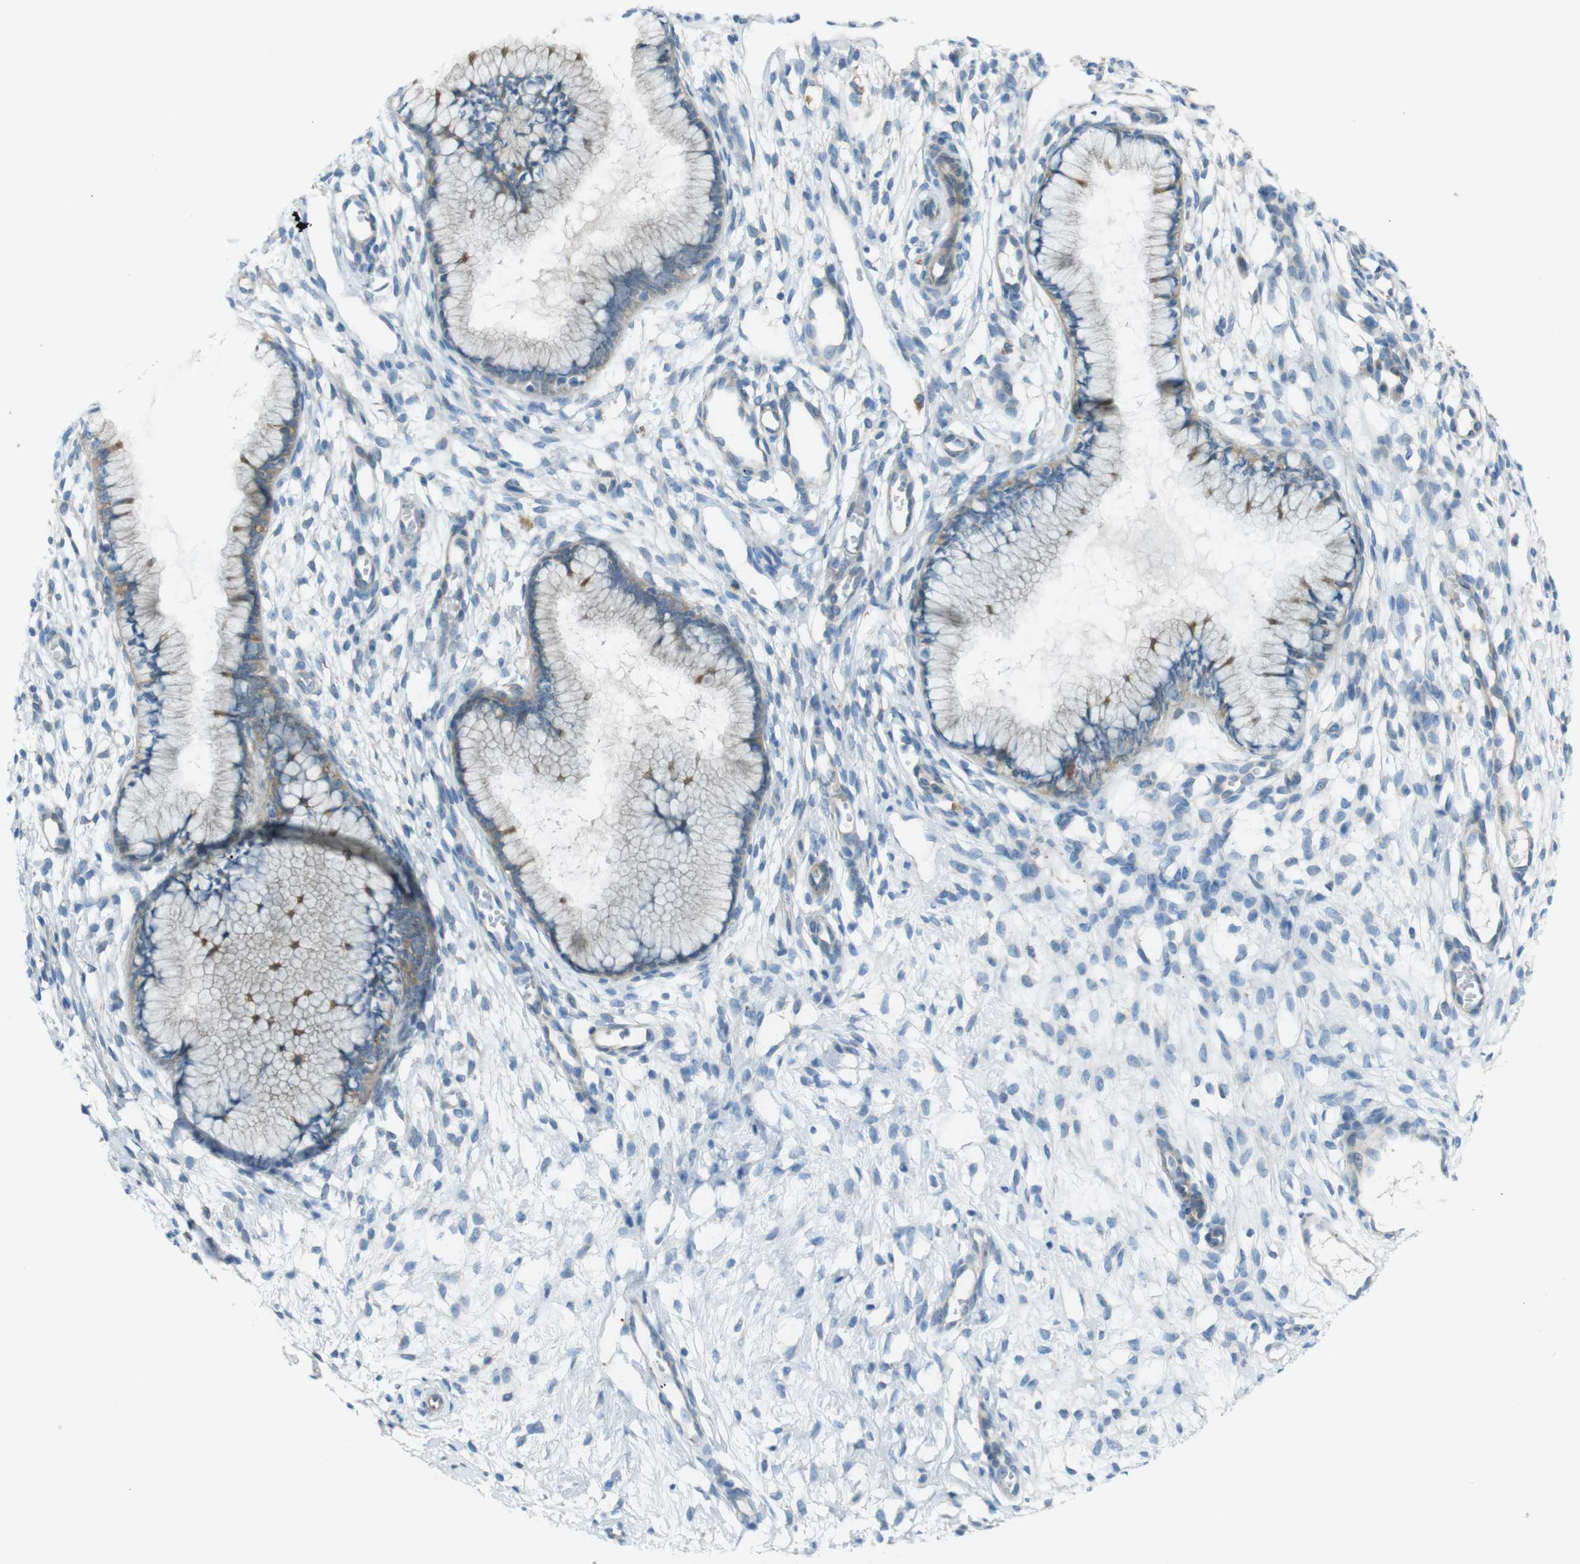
{"staining": {"intensity": "weak", "quantity": ">75%", "location": "cytoplasmic/membranous"}, "tissue": "cervix", "cell_type": "Glandular cells", "image_type": "normal", "snomed": [{"axis": "morphology", "description": "Normal tissue, NOS"}, {"axis": "topography", "description": "Cervix"}], "caption": "IHC (DAB (3,3'-diaminobenzidine)) staining of unremarkable human cervix shows weak cytoplasmic/membranous protein positivity in approximately >75% of glandular cells.", "gene": "TMEM41B", "patient": {"sex": "female", "age": 65}}